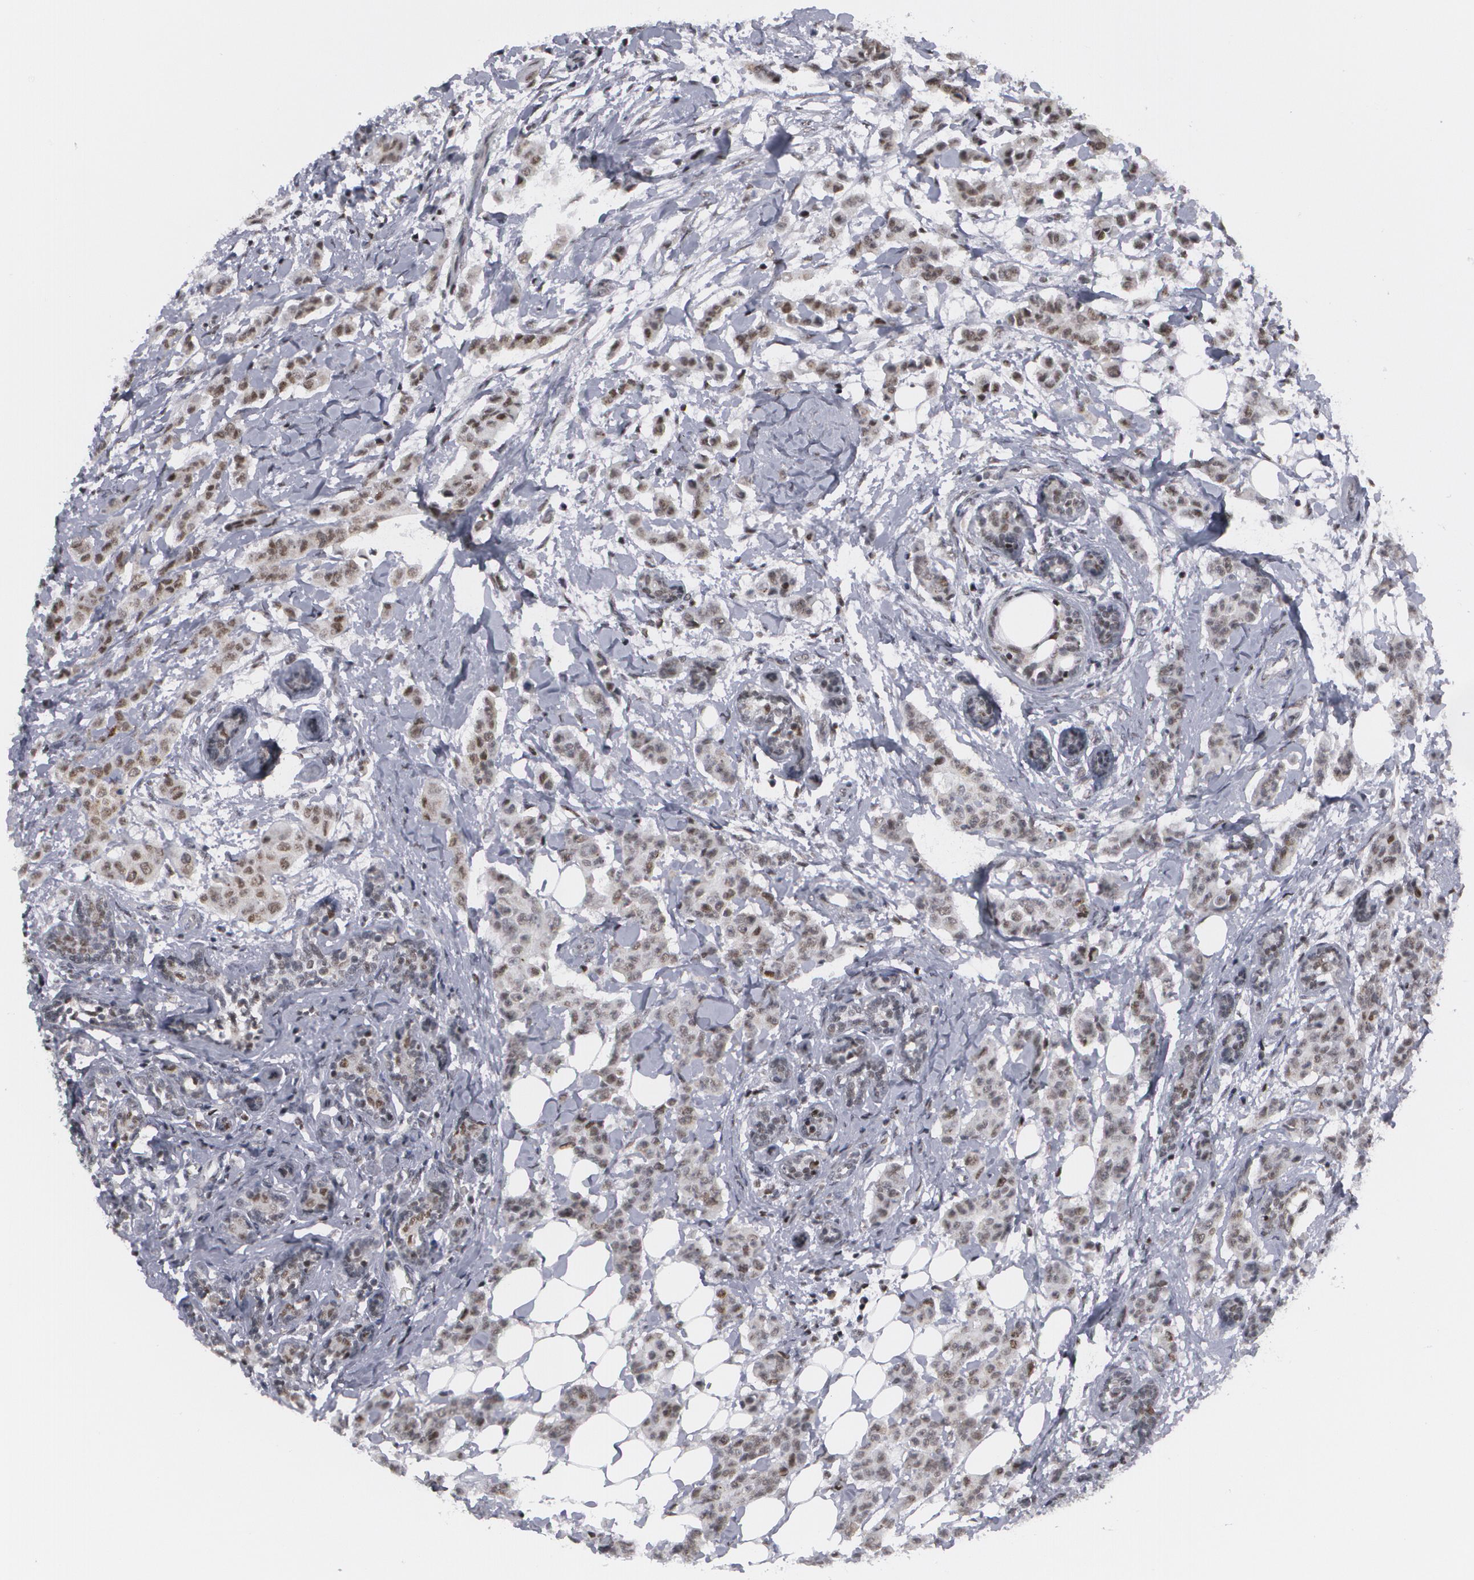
{"staining": {"intensity": "moderate", "quantity": ">75%", "location": "nuclear"}, "tissue": "breast cancer", "cell_type": "Tumor cells", "image_type": "cancer", "snomed": [{"axis": "morphology", "description": "Duct carcinoma"}, {"axis": "topography", "description": "Breast"}], "caption": "The image displays staining of intraductal carcinoma (breast), revealing moderate nuclear protein expression (brown color) within tumor cells.", "gene": "MCL1", "patient": {"sex": "female", "age": 40}}